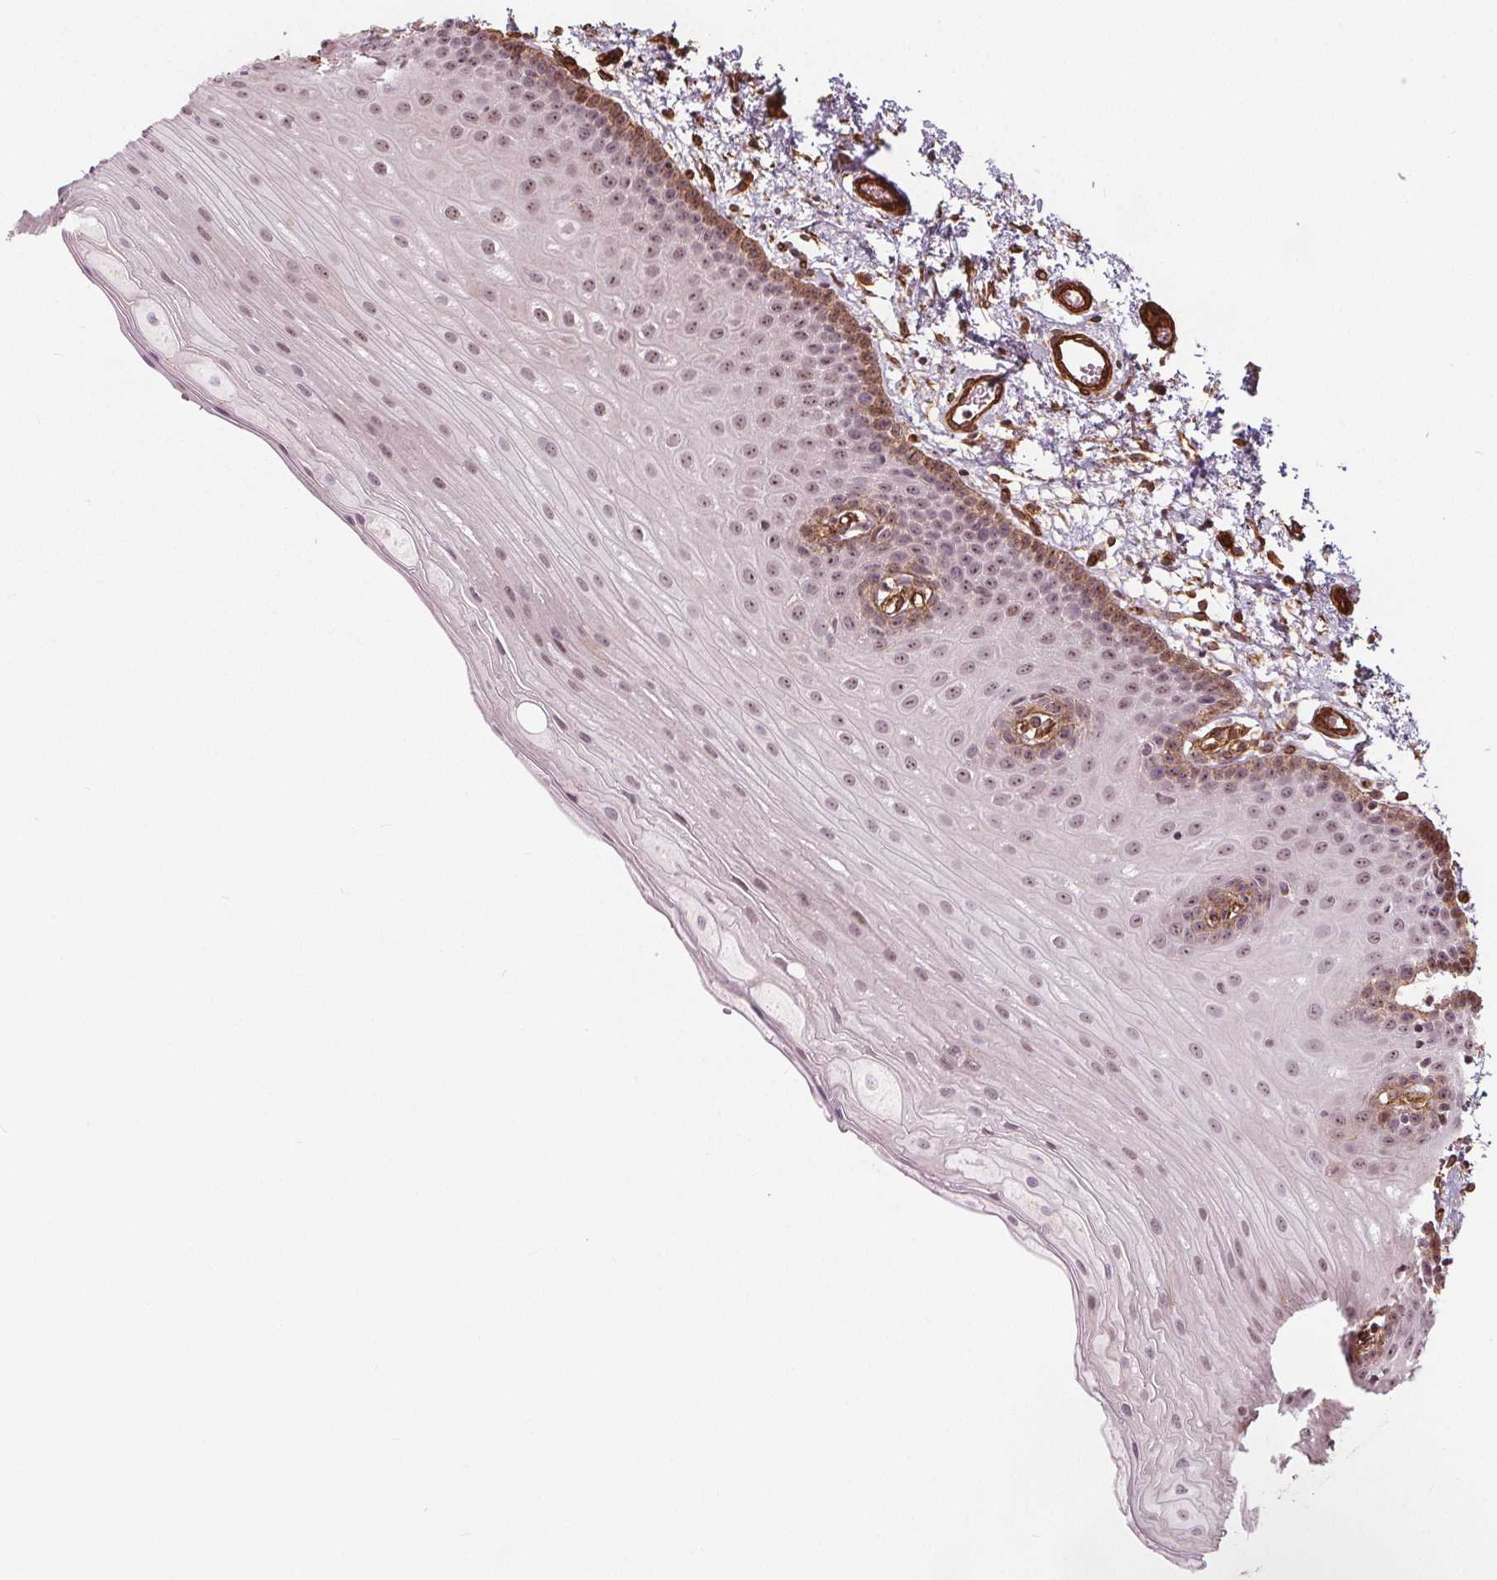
{"staining": {"intensity": "moderate", "quantity": "25%-75%", "location": "nuclear"}, "tissue": "oral mucosa", "cell_type": "Squamous epithelial cells", "image_type": "normal", "snomed": [{"axis": "morphology", "description": "Normal tissue, NOS"}, {"axis": "morphology", "description": "Adenocarcinoma, NOS"}, {"axis": "topography", "description": "Oral tissue"}, {"axis": "topography", "description": "Head-Neck"}], "caption": "IHC histopathology image of unremarkable oral mucosa stained for a protein (brown), which reveals medium levels of moderate nuclear expression in about 25%-75% of squamous epithelial cells.", "gene": "HAS1", "patient": {"sex": "female", "age": 57}}